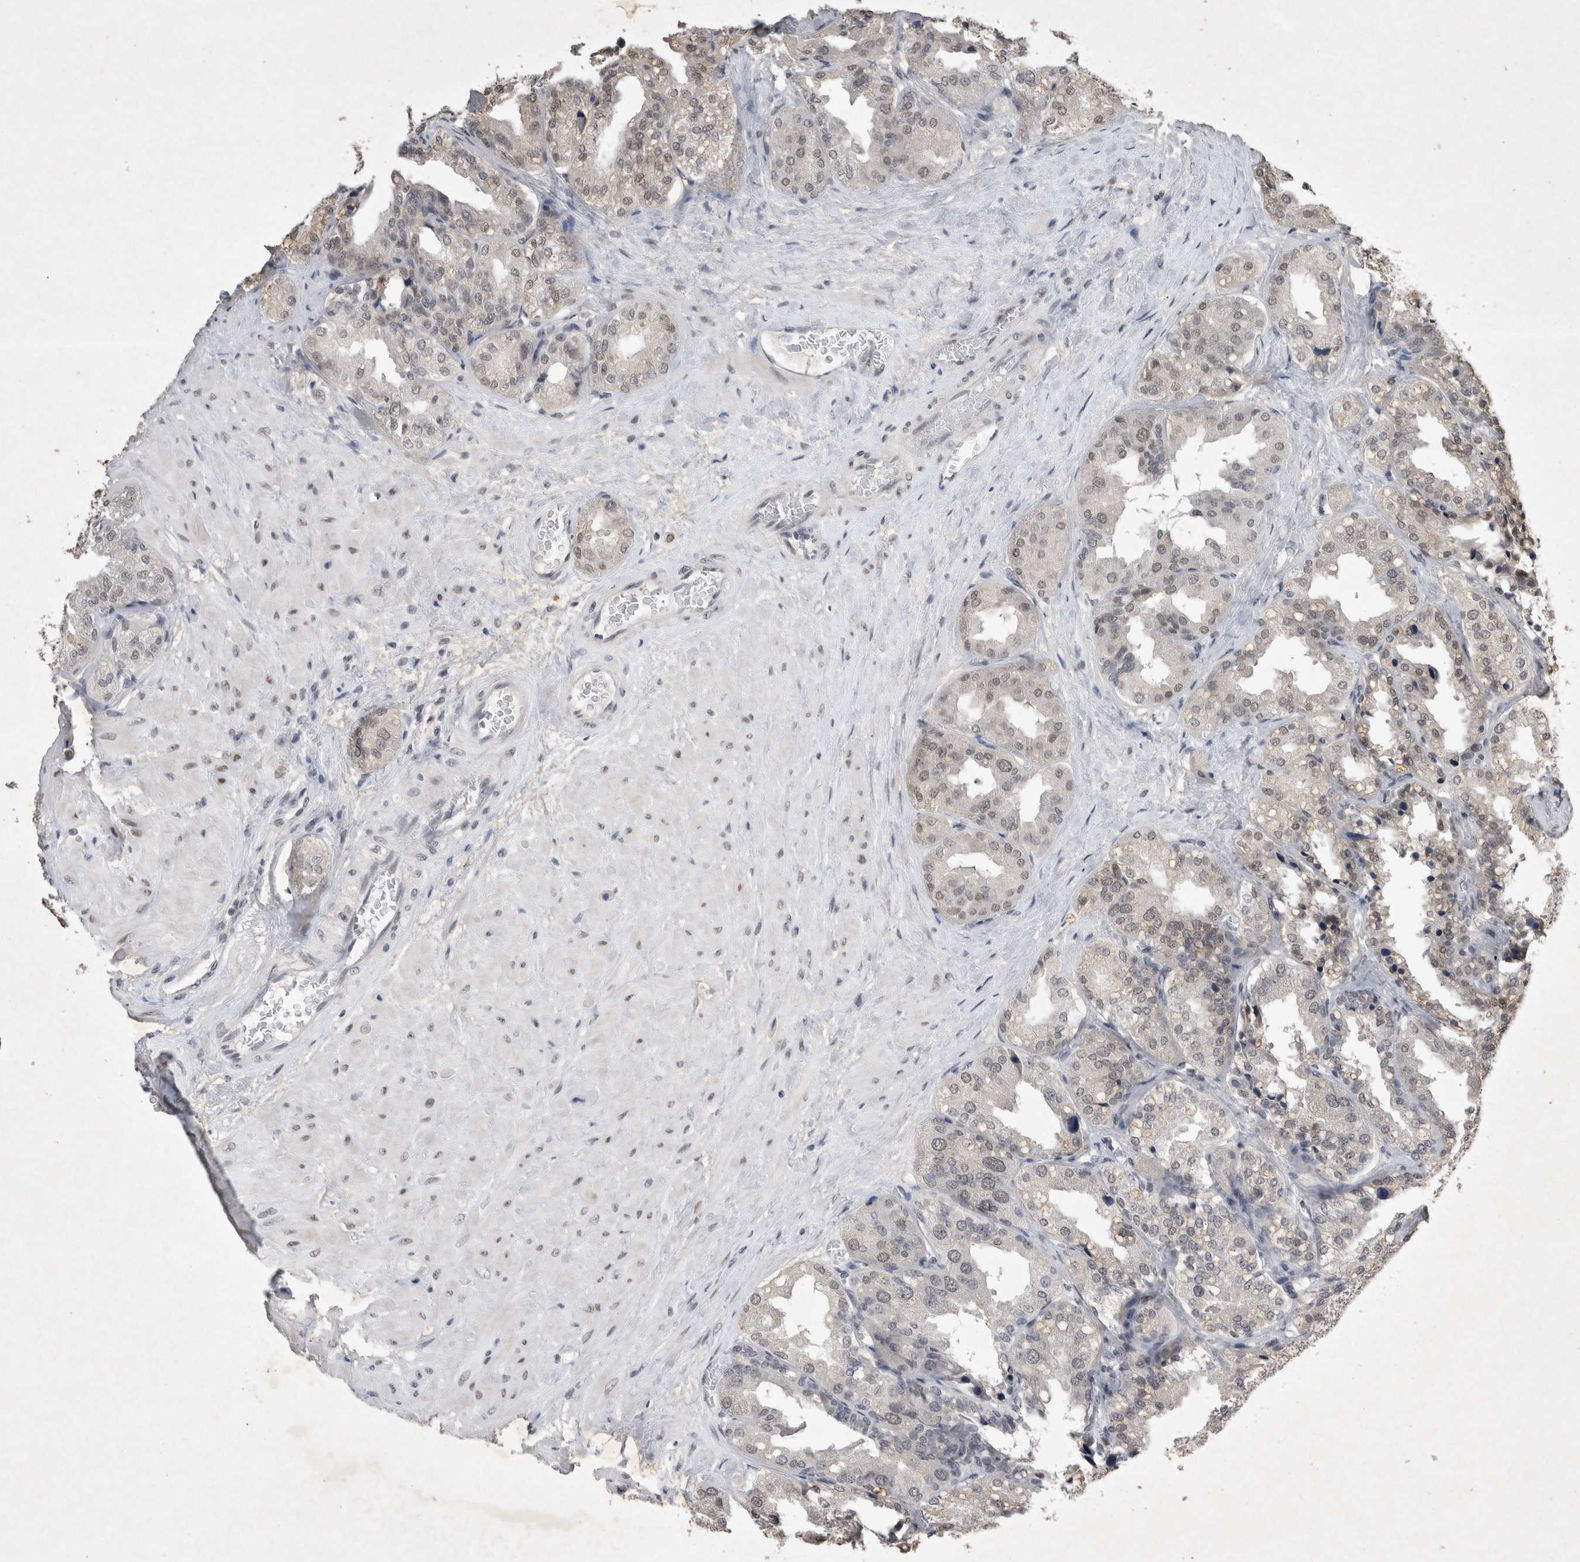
{"staining": {"intensity": "weak", "quantity": "25%-75%", "location": "nuclear"}, "tissue": "seminal vesicle", "cell_type": "Glandular cells", "image_type": "normal", "snomed": [{"axis": "morphology", "description": "Normal tissue, NOS"}, {"axis": "topography", "description": "Prostate"}, {"axis": "topography", "description": "Seminal veicle"}], "caption": "A high-resolution micrograph shows IHC staining of benign seminal vesicle, which exhibits weak nuclear positivity in about 25%-75% of glandular cells. The staining was performed using DAB to visualize the protein expression in brown, while the nuclei were stained in blue with hematoxylin (Magnification: 20x).", "gene": "RBM6", "patient": {"sex": "male", "age": 51}}